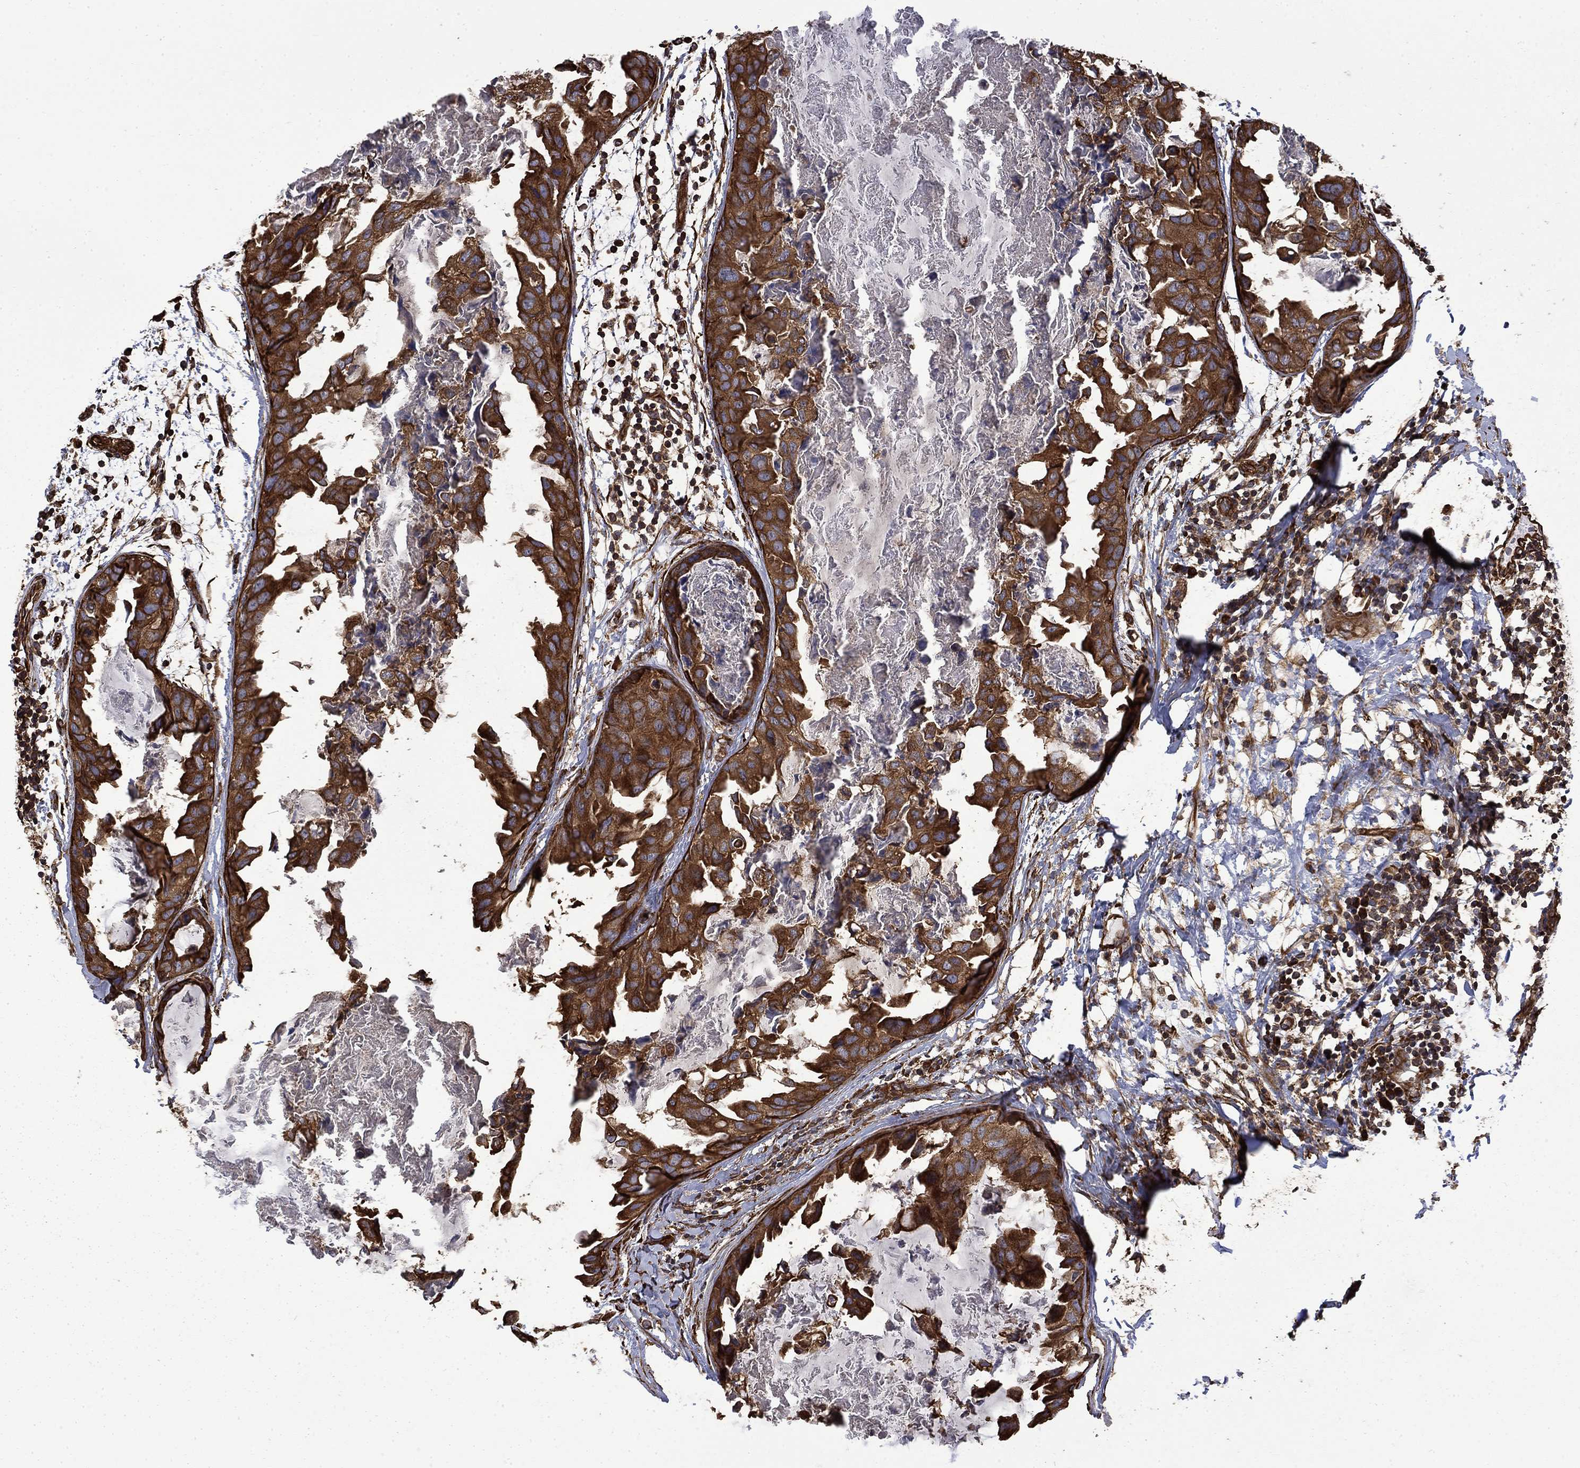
{"staining": {"intensity": "strong", "quantity": ">75%", "location": "cytoplasmic/membranous"}, "tissue": "breast cancer", "cell_type": "Tumor cells", "image_type": "cancer", "snomed": [{"axis": "morphology", "description": "Normal tissue, NOS"}, {"axis": "morphology", "description": "Duct carcinoma"}, {"axis": "topography", "description": "Breast"}], "caption": "Tumor cells show strong cytoplasmic/membranous positivity in about >75% of cells in breast cancer (intraductal carcinoma).", "gene": "CUTC", "patient": {"sex": "female", "age": 40}}